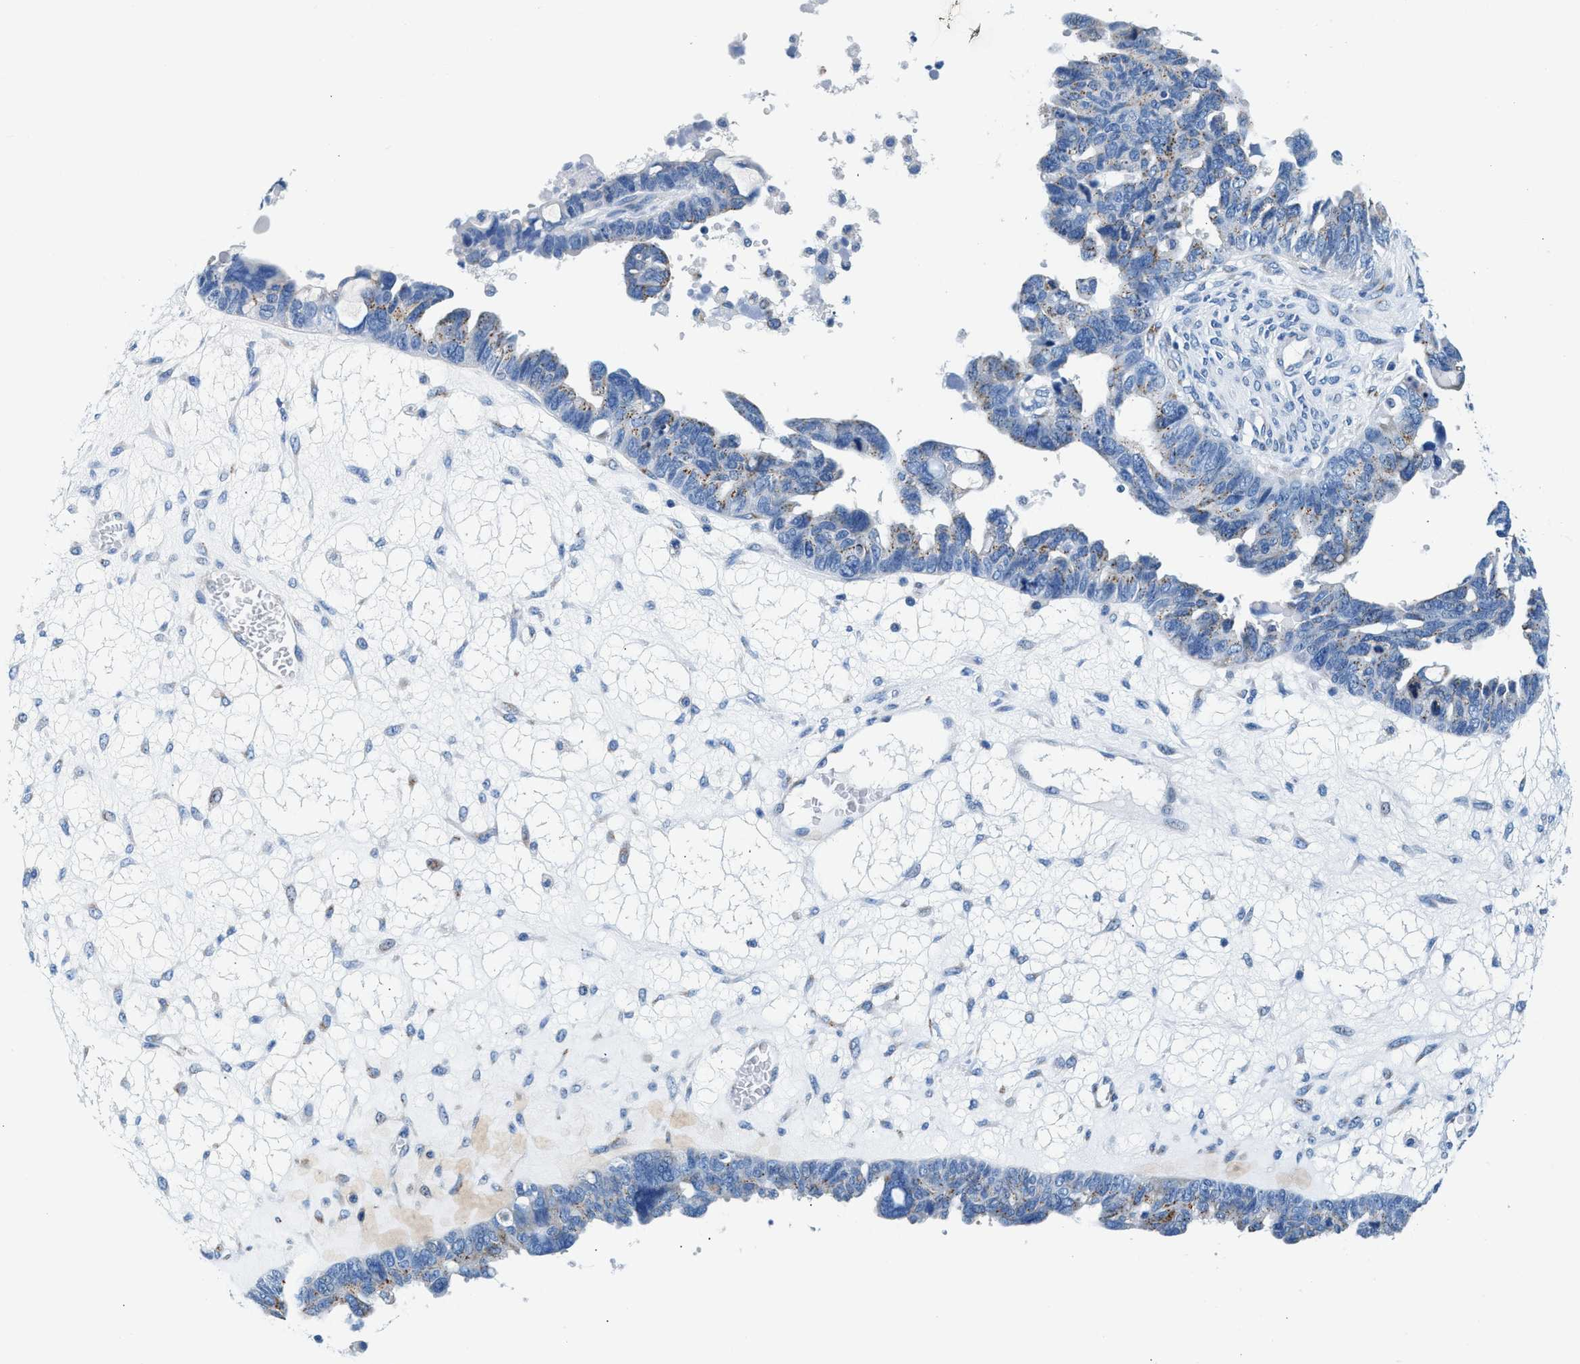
{"staining": {"intensity": "weak", "quantity": "<25%", "location": "cytoplasmic/membranous"}, "tissue": "ovarian cancer", "cell_type": "Tumor cells", "image_type": "cancer", "snomed": [{"axis": "morphology", "description": "Cystadenocarcinoma, serous, NOS"}, {"axis": "topography", "description": "Ovary"}], "caption": "Ovarian cancer (serous cystadenocarcinoma) stained for a protein using immunohistochemistry shows no staining tumor cells.", "gene": "VPS53", "patient": {"sex": "female", "age": 79}}